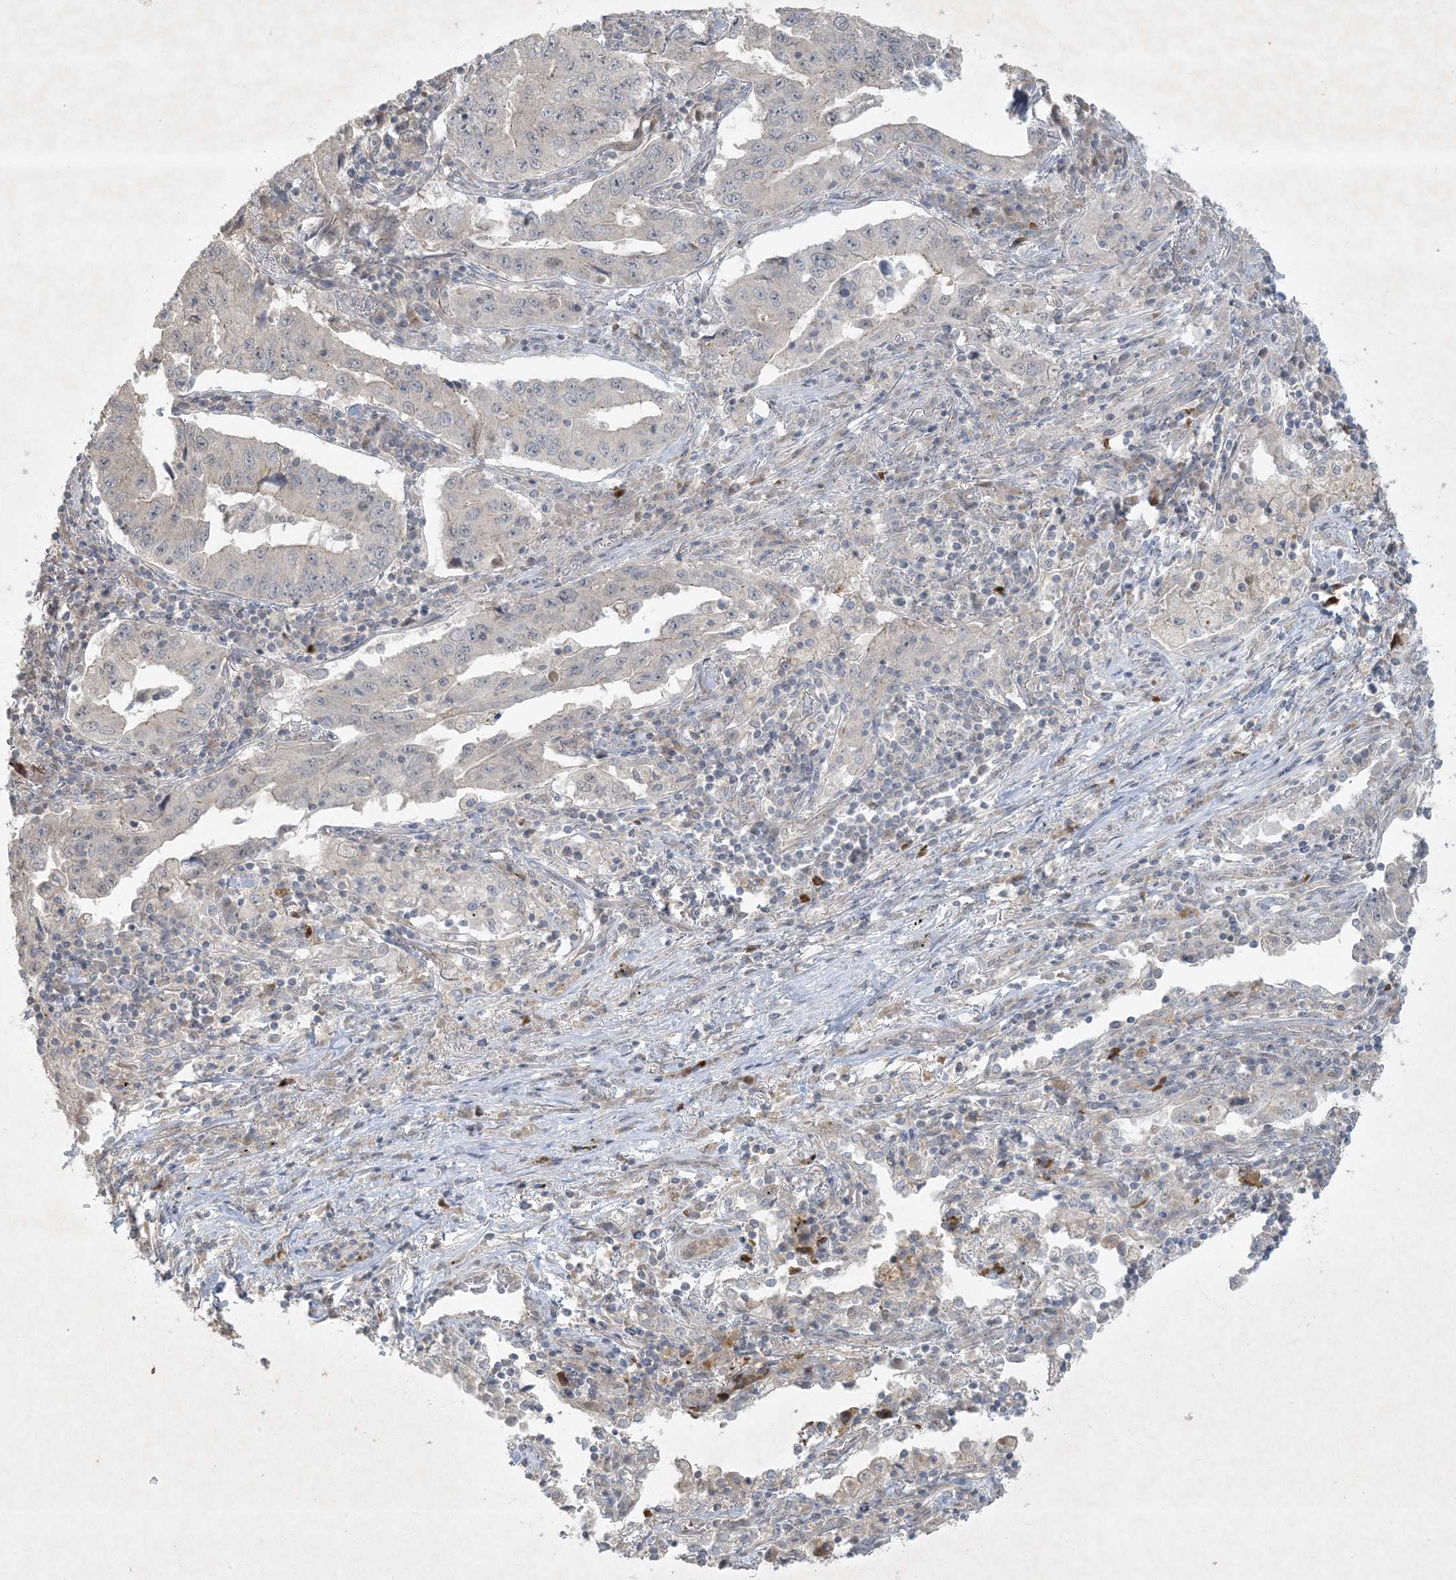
{"staining": {"intensity": "negative", "quantity": "none", "location": "none"}, "tissue": "lung cancer", "cell_type": "Tumor cells", "image_type": "cancer", "snomed": [{"axis": "morphology", "description": "Adenocarcinoma, NOS"}, {"axis": "topography", "description": "Lung"}], "caption": "An image of lung adenocarcinoma stained for a protein shows no brown staining in tumor cells.", "gene": "BCORL1", "patient": {"sex": "female", "age": 51}}